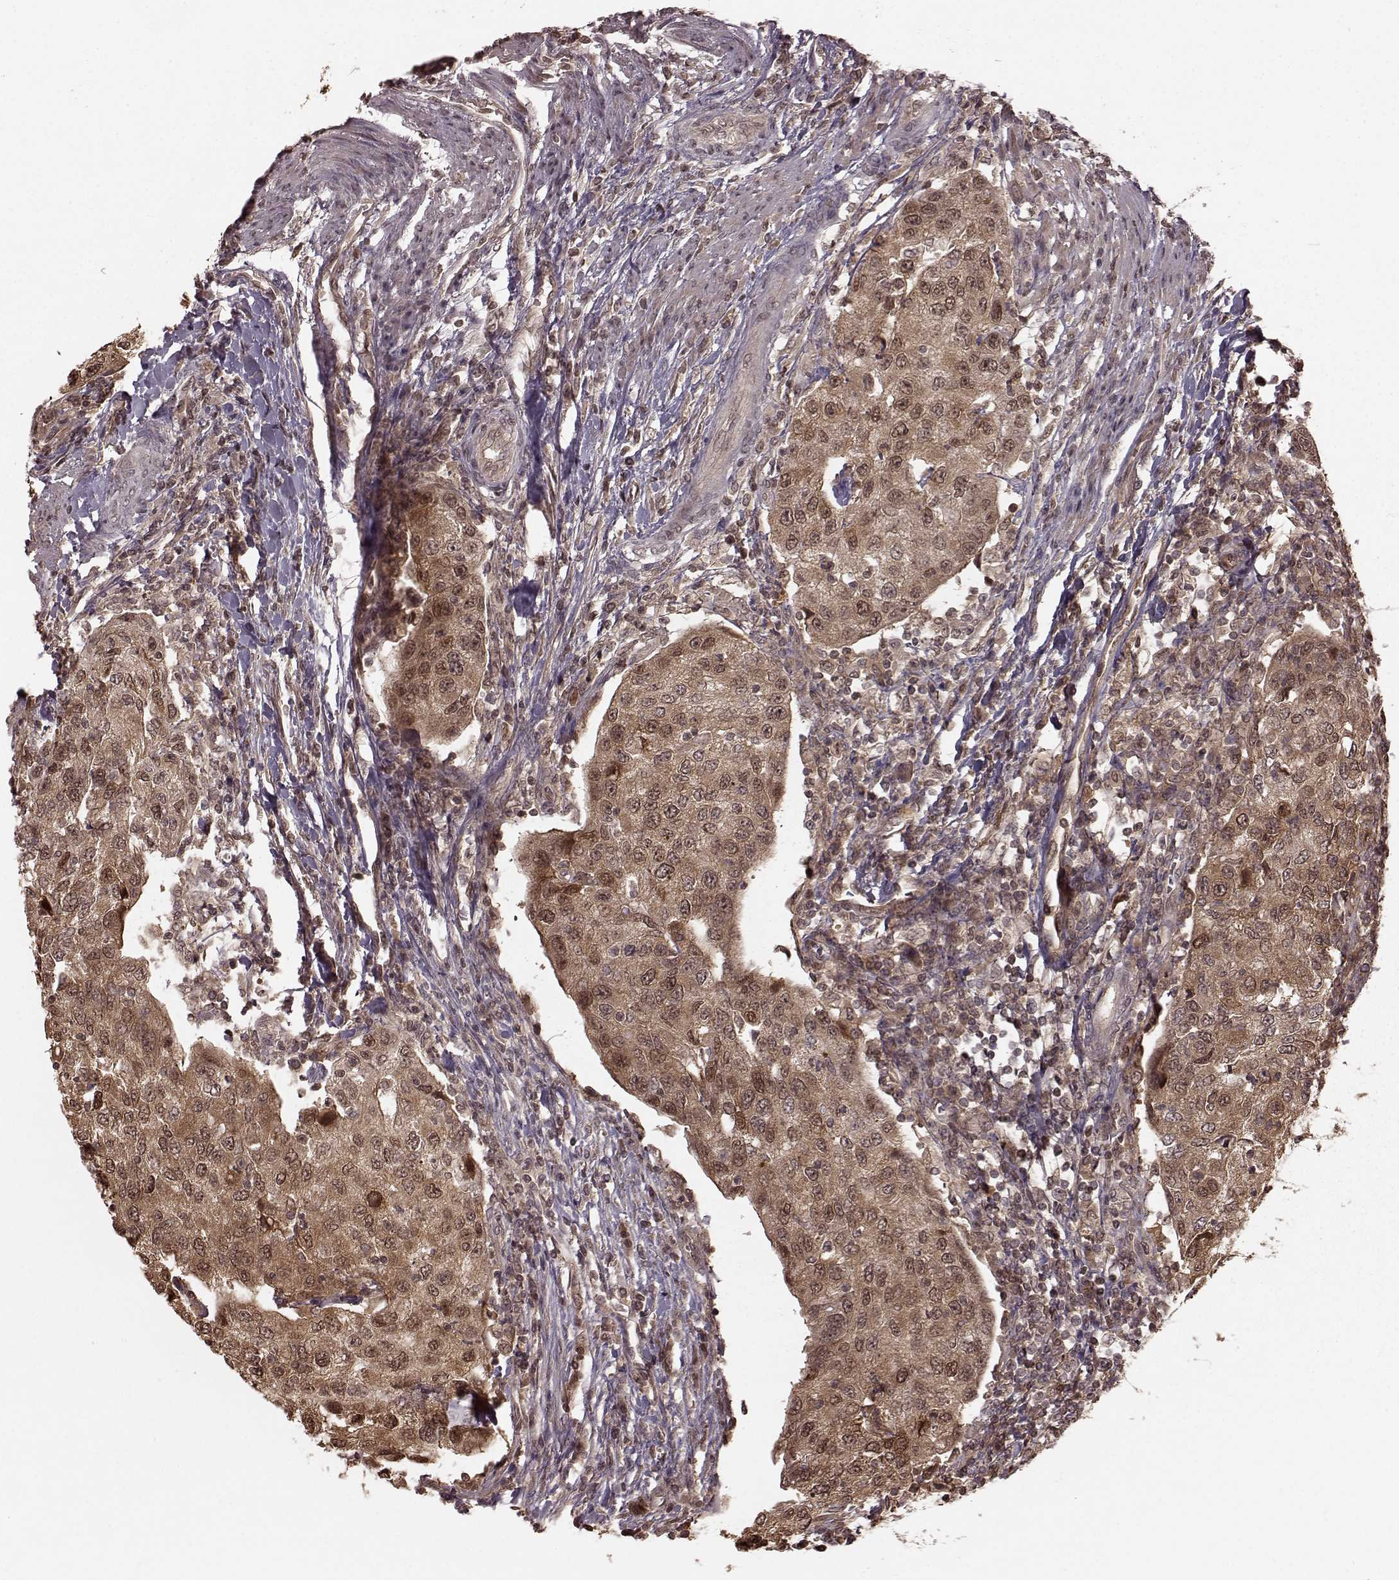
{"staining": {"intensity": "moderate", "quantity": ">75%", "location": "cytoplasmic/membranous,nuclear"}, "tissue": "urothelial cancer", "cell_type": "Tumor cells", "image_type": "cancer", "snomed": [{"axis": "morphology", "description": "Urothelial carcinoma, High grade"}, {"axis": "topography", "description": "Urinary bladder"}], "caption": "A medium amount of moderate cytoplasmic/membranous and nuclear expression is seen in approximately >75% of tumor cells in high-grade urothelial carcinoma tissue. The protein of interest is stained brown, and the nuclei are stained in blue (DAB IHC with brightfield microscopy, high magnification).", "gene": "GSS", "patient": {"sex": "female", "age": 78}}